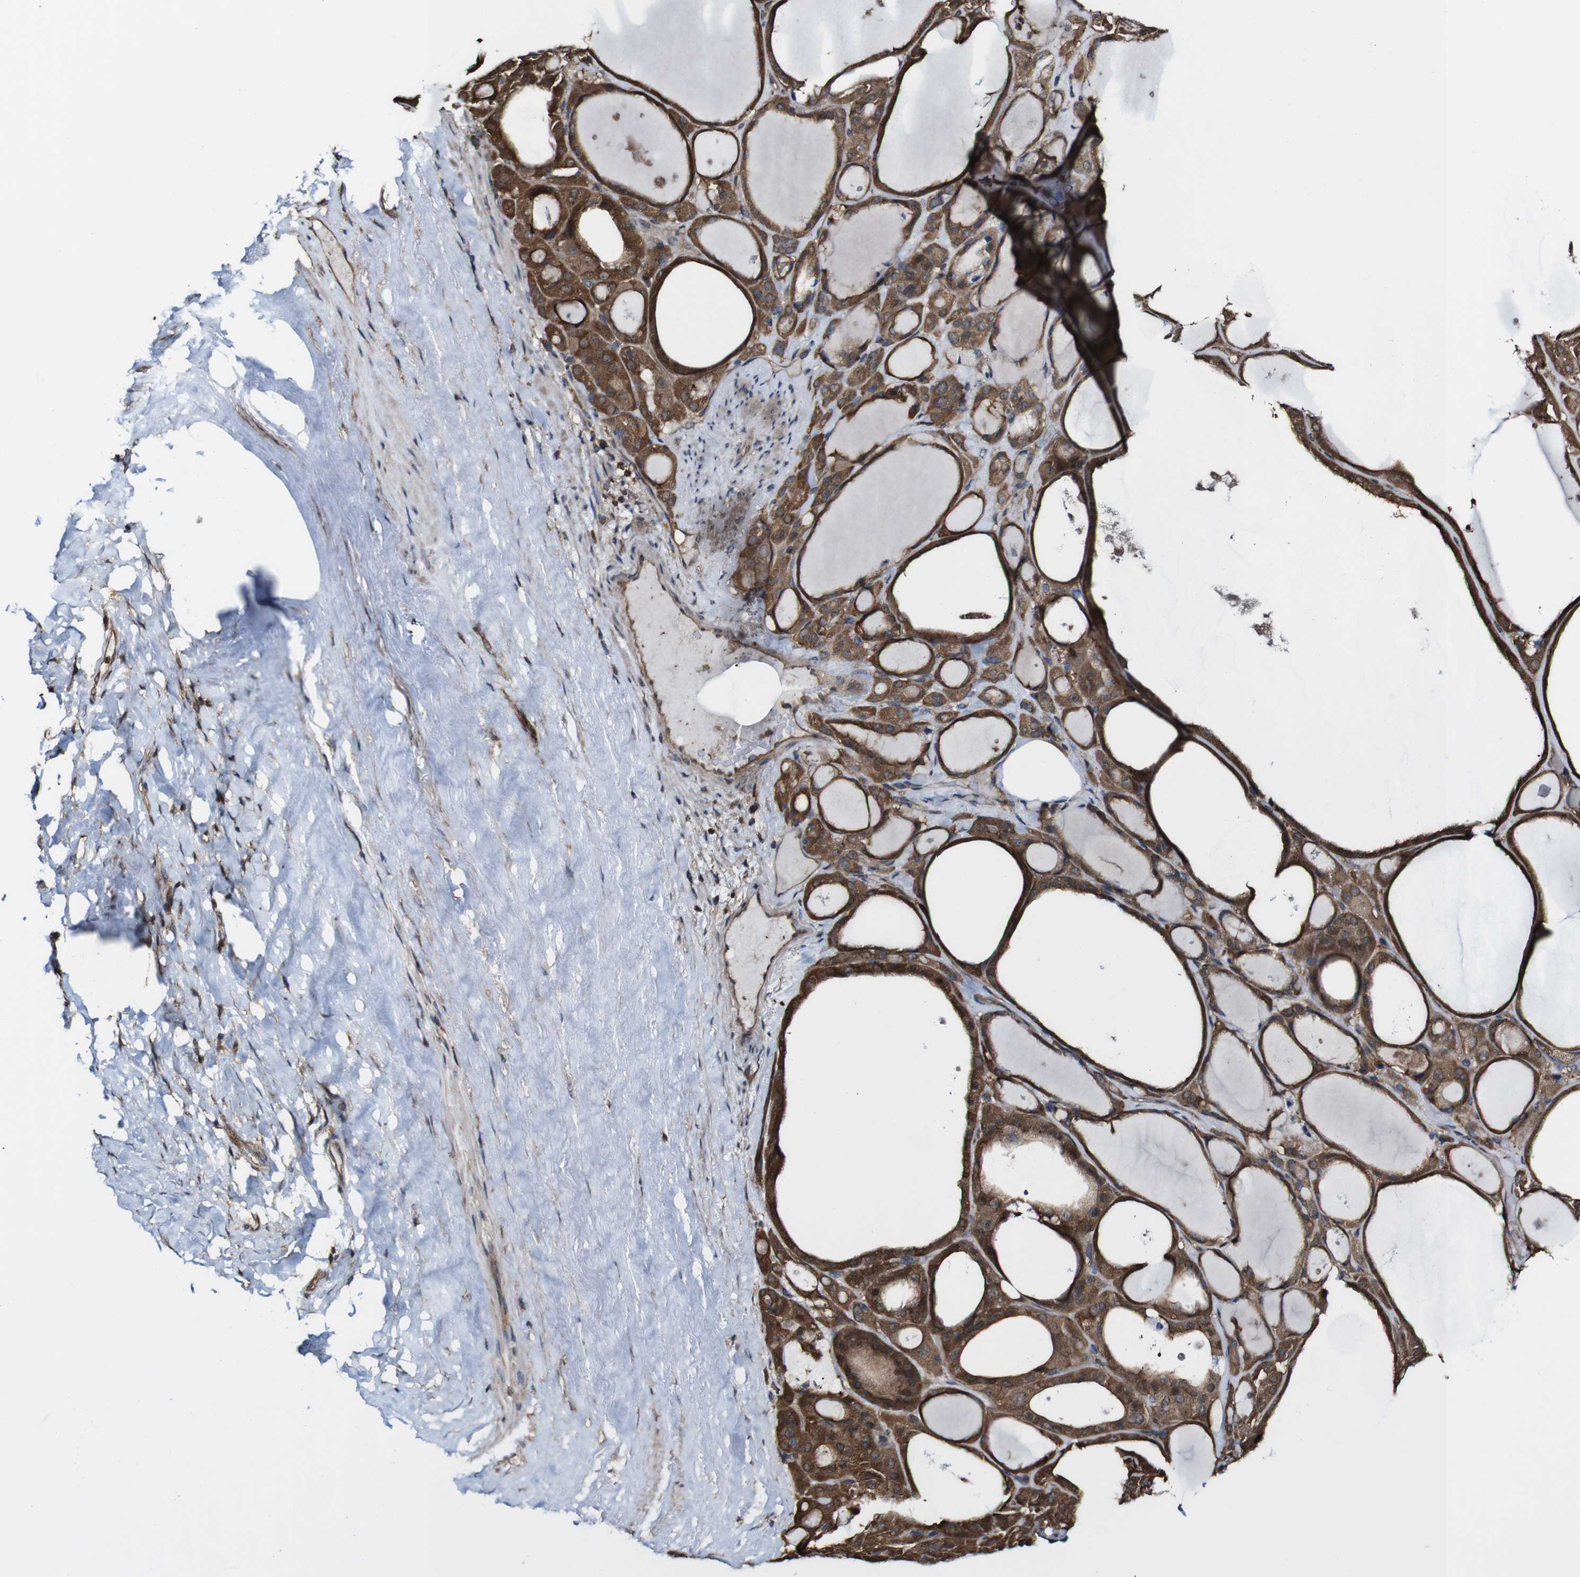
{"staining": {"intensity": "moderate", "quantity": ">75%", "location": "cytoplasmic/membranous"}, "tissue": "thyroid gland", "cell_type": "Glandular cells", "image_type": "normal", "snomed": [{"axis": "morphology", "description": "Normal tissue, NOS"}, {"axis": "morphology", "description": "Carcinoma, NOS"}, {"axis": "topography", "description": "Thyroid gland"}], "caption": "Moderate cytoplasmic/membranous positivity is present in approximately >75% of glandular cells in benign thyroid gland.", "gene": "PTPRR", "patient": {"sex": "female", "age": 86}}